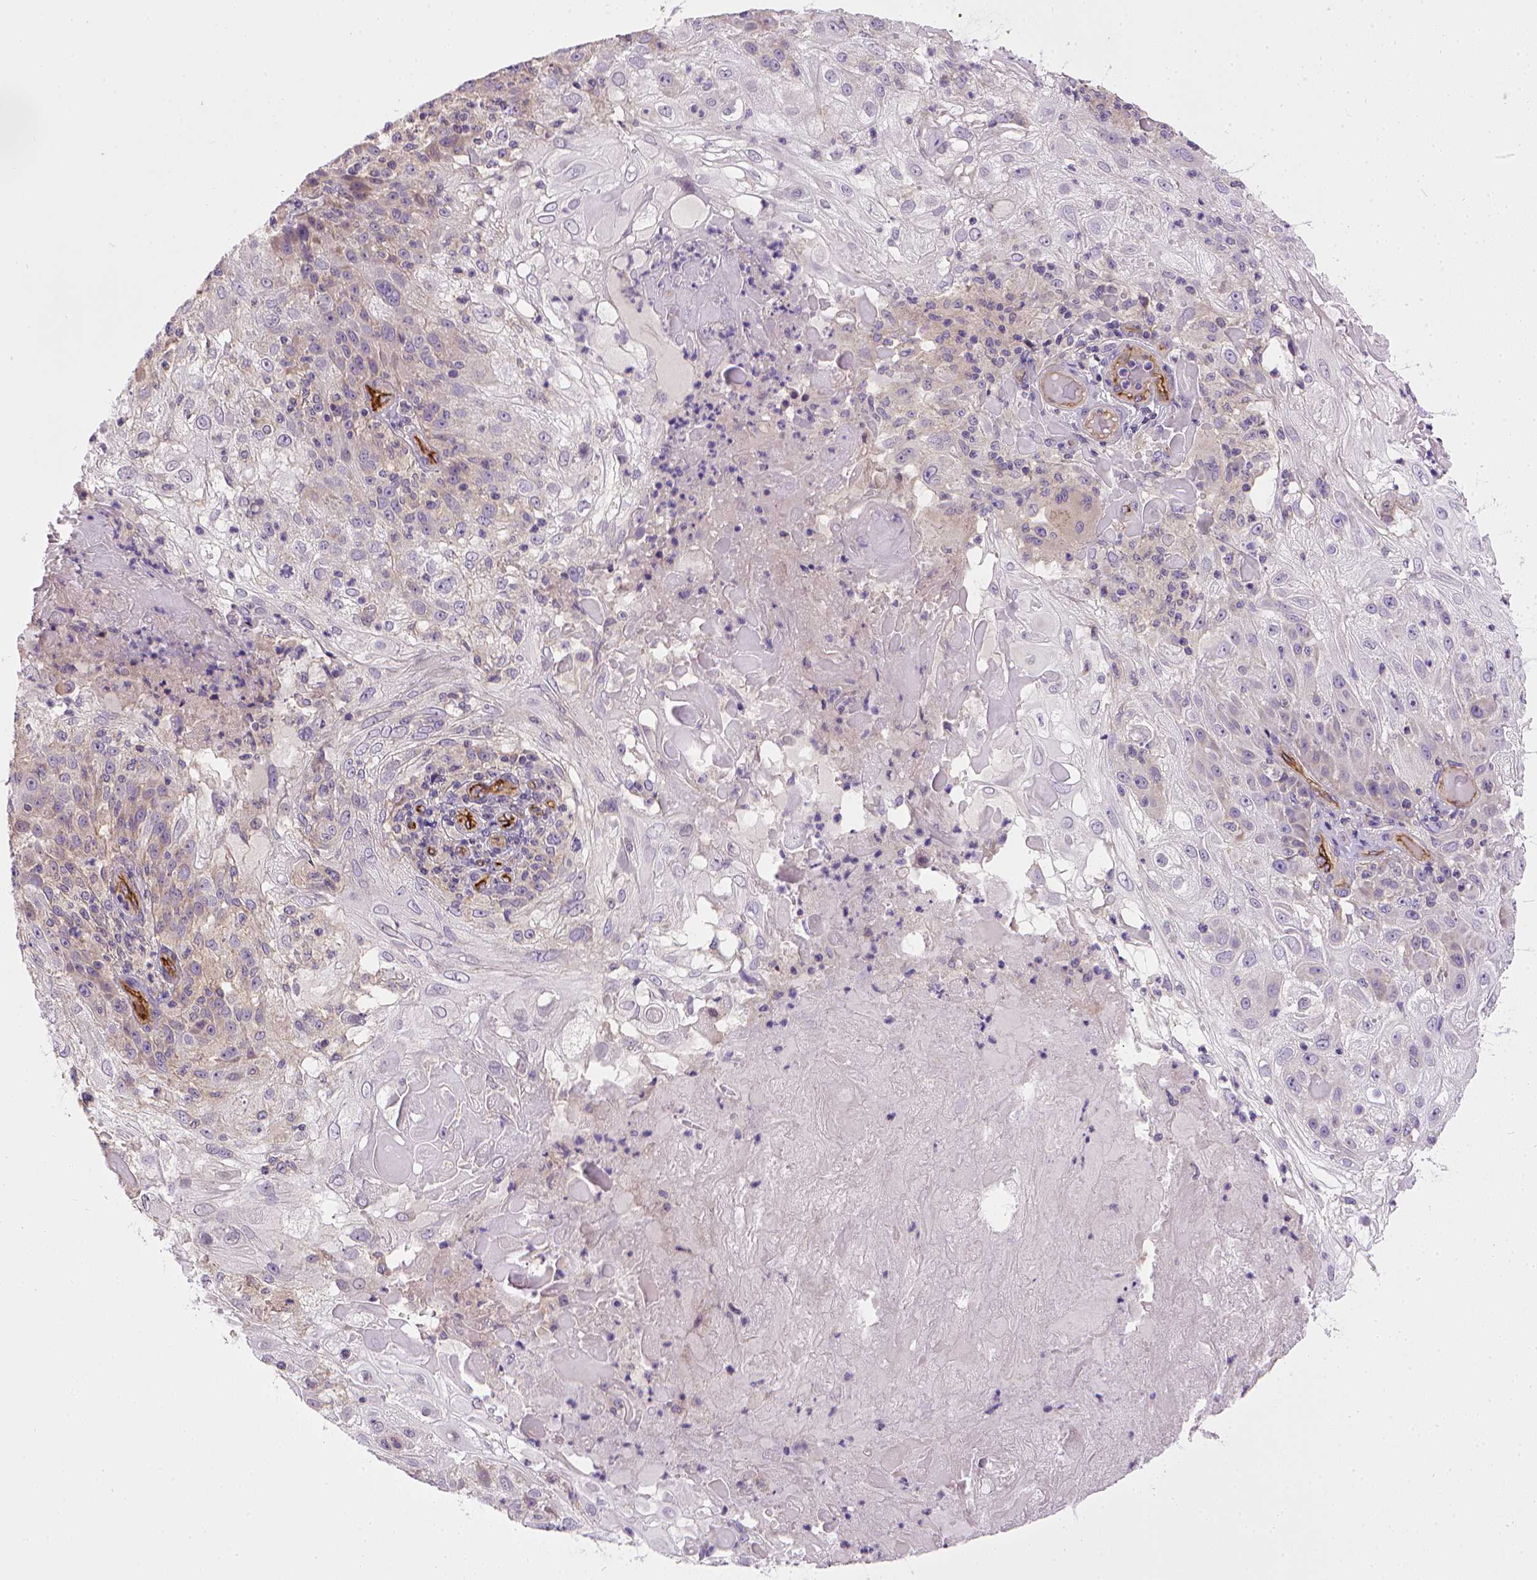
{"staining": {"intensity": "weak", "quantity": "<25%", "location": "cytoplasmic/membranous"}, "tissue": "skin cancer", "cell_type": "Tumor cells", "image_type": "cancer", "snomed": [{"axis": "morphology", "description": "Normal tissue, NOS"}, {"axis": "morphology", "description": "Squamous cell carcinoma, NOS"}, {"axis": "topography", "description": "Skin"}], "caption": "Human skin squamous cell carcinoma stained for a protein using immunohistochemistry exhibits no positivity in tumor cells.", "gene": "ENG", "patient": {"sex": "female", "age": 83}}